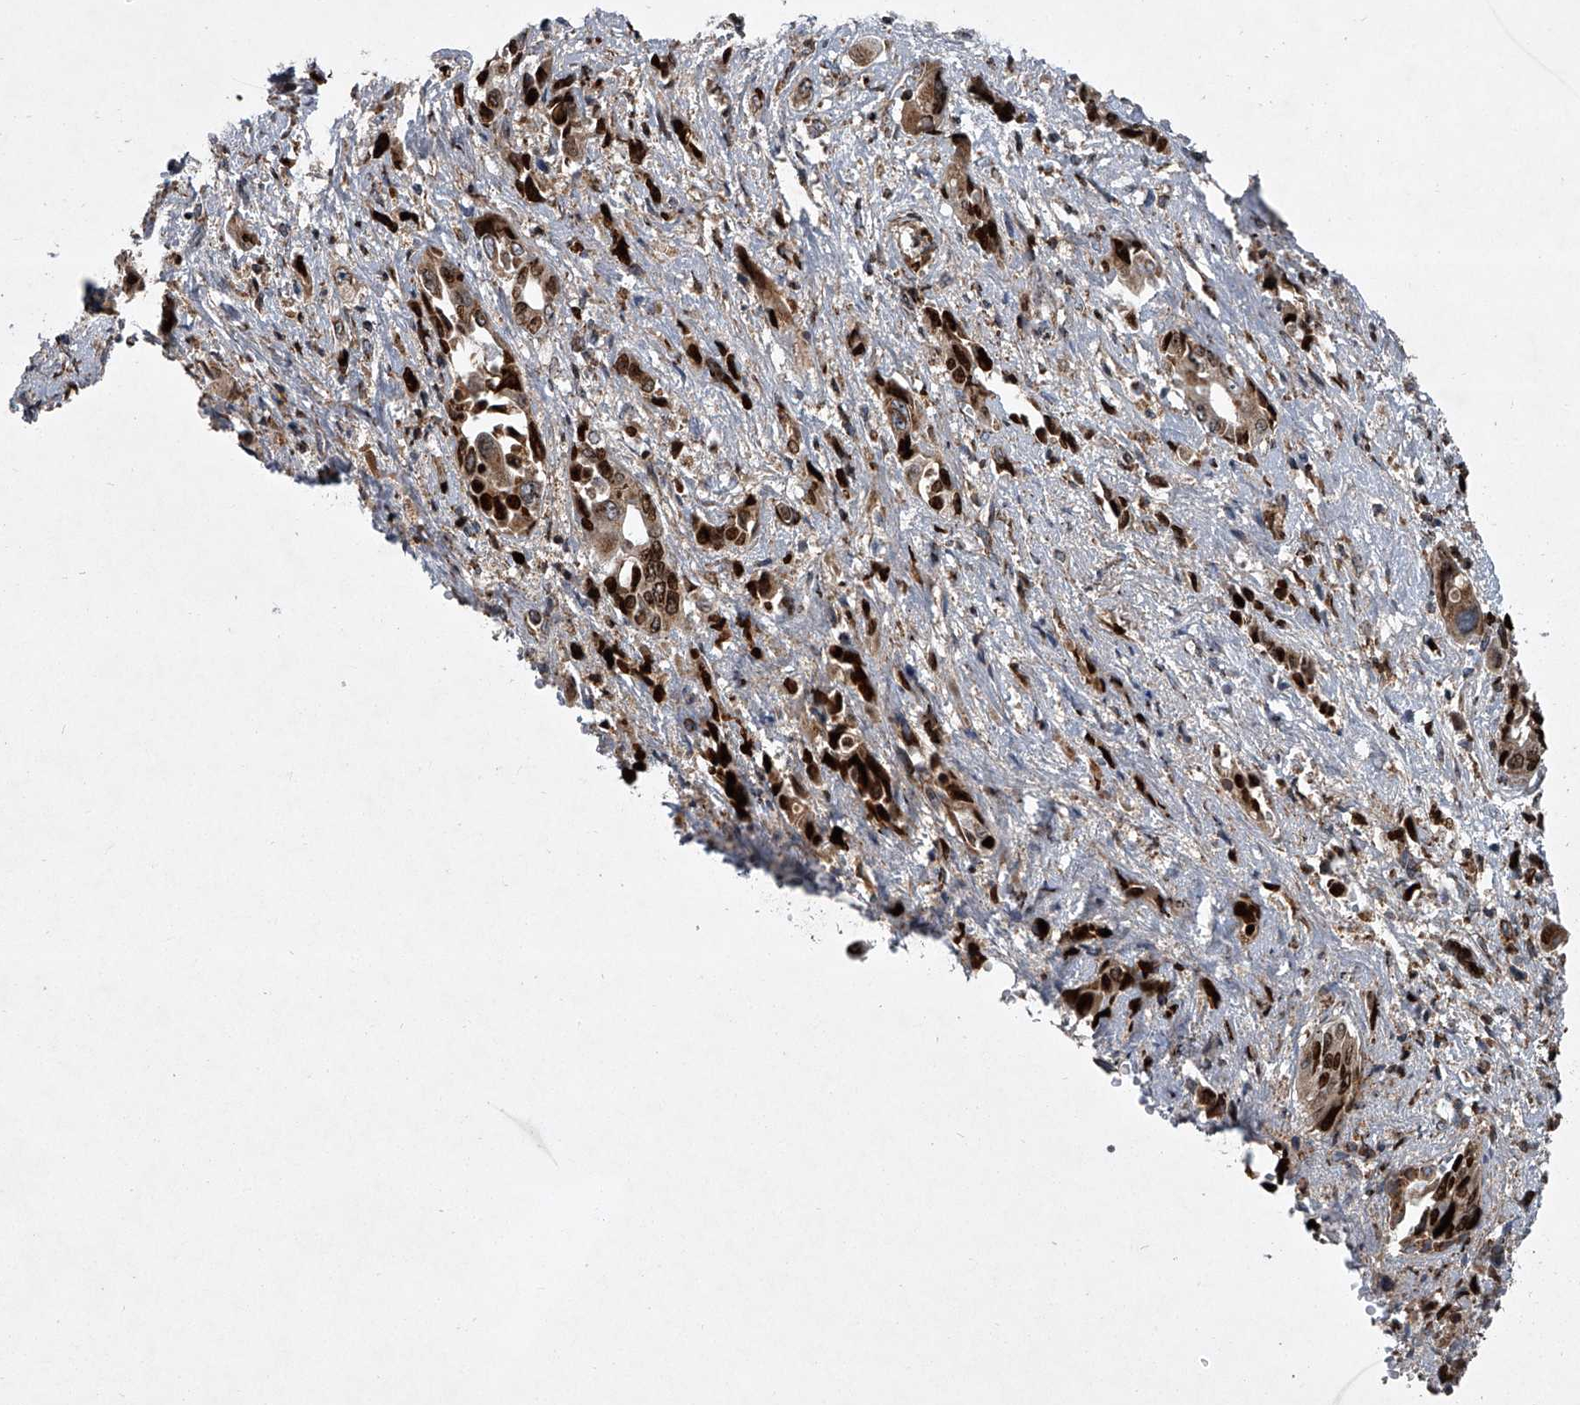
{"staining": {"intensity": "strong", "quantity": ">75%", "location": "cytoplasmic/membranous,nuclear"}, "tissue": "pancreatic cancer", "cell_type": "Tumor cells", "image_type": "cancer", "snomed": [{"axis": "morphology", "description": "Adenocarcinoma, NOS"}, {"axis": "topography", "description": "Pancreas"}], "caption": "Strong cytoplasmic/membranous and nuclear protein staining is seen in approximately >75% of tumor cells in pancreatic cancer.", "gene": "STRADA", "patient": {"sex": "male", "age": 46}}